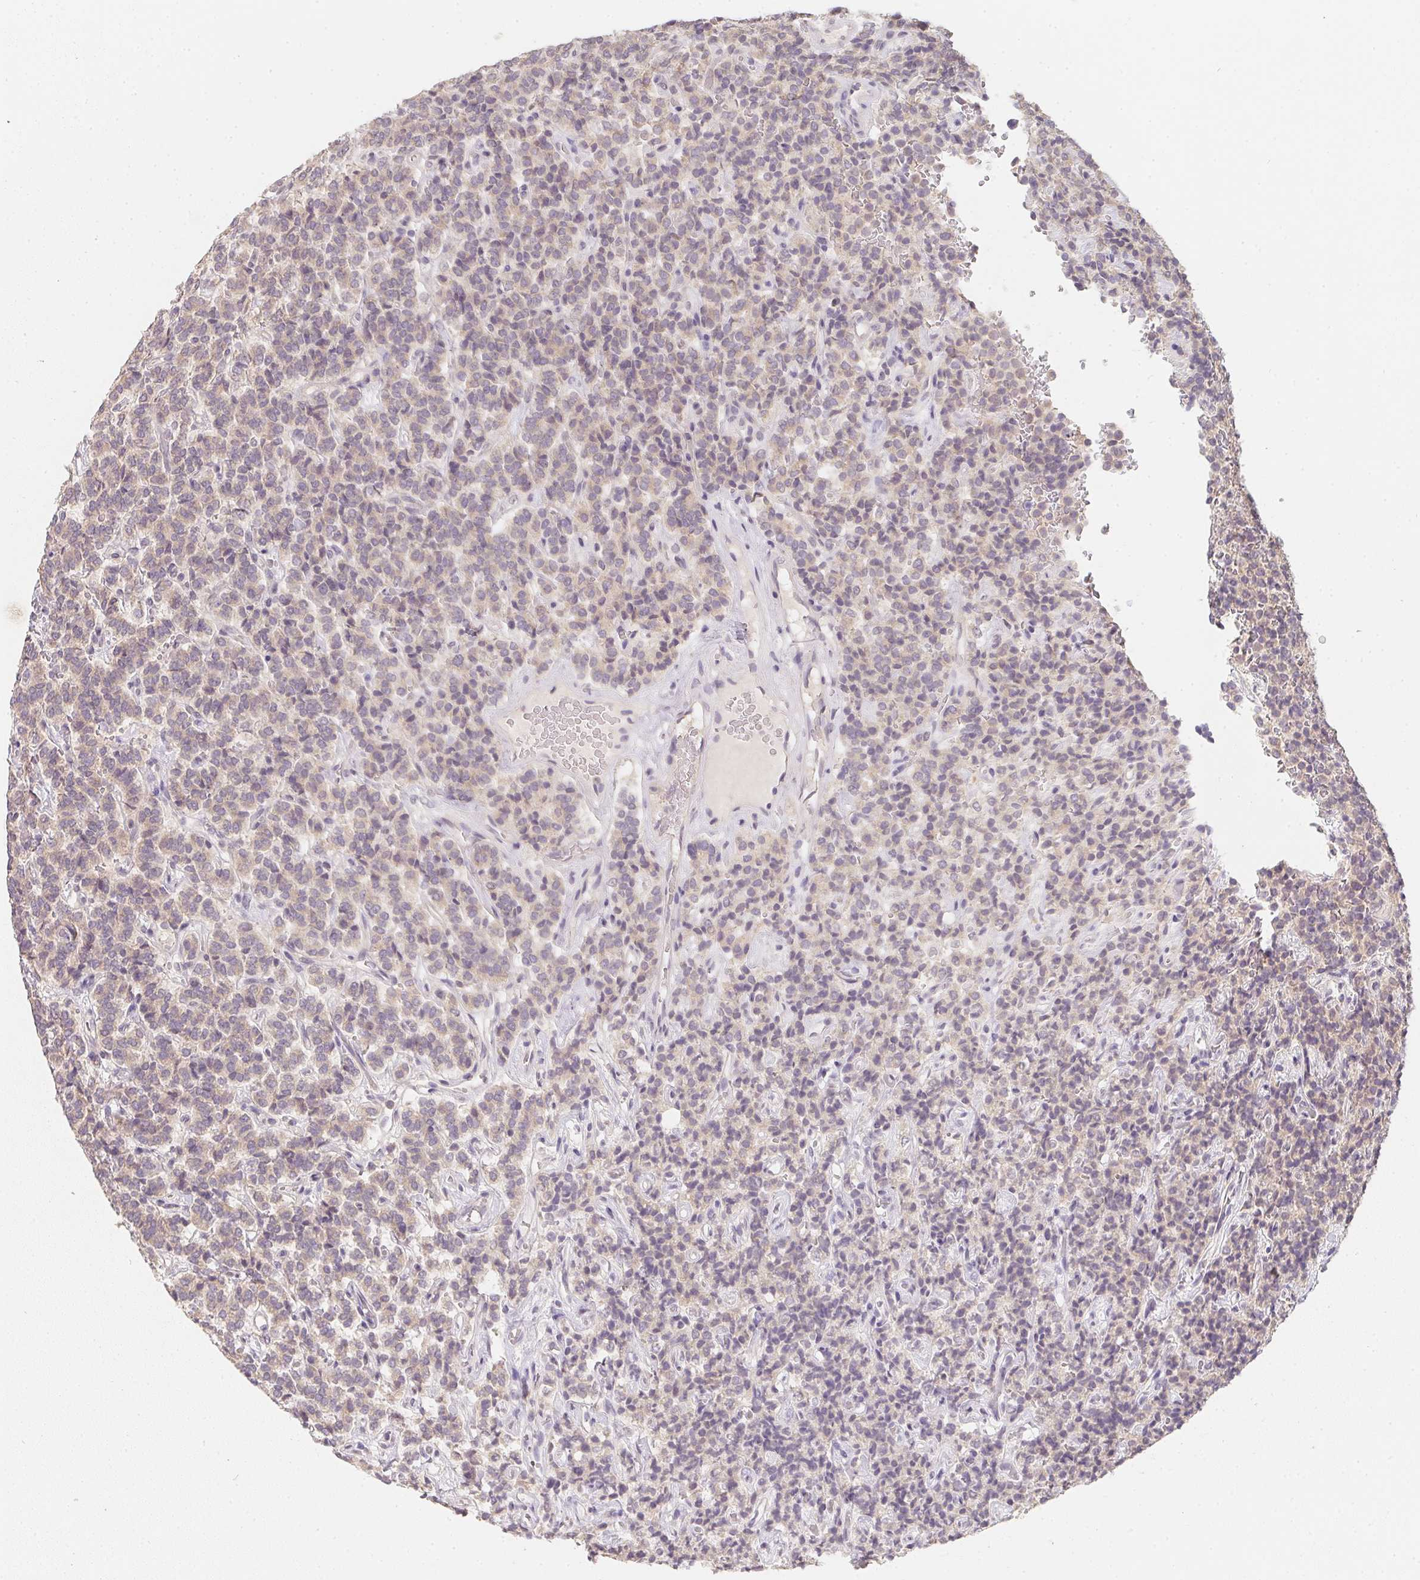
{"staining": {"intensity": "weak", "quantity": "25%-75%", "location": "cytoplasmic/membranous"}, "tissue": "carcinoid", "cell_type": "Tumor cells", "image_type": "cancer", "snomed": [{"axis": "morphology", "description": "Carcinoid, malignant, NOS"}, {"axis": "topography", "description": "Pancreas"}], "caption": "The micrograph shows staining of carcinoid, revealing weak cytoplasmic/membranous protein staining (brown color) within tumor cells. (DAB = brown stain, brightfield microscopy at high magnification).", "gene": "SOAT1", "patient": {"sex": "male", "age": 36}}